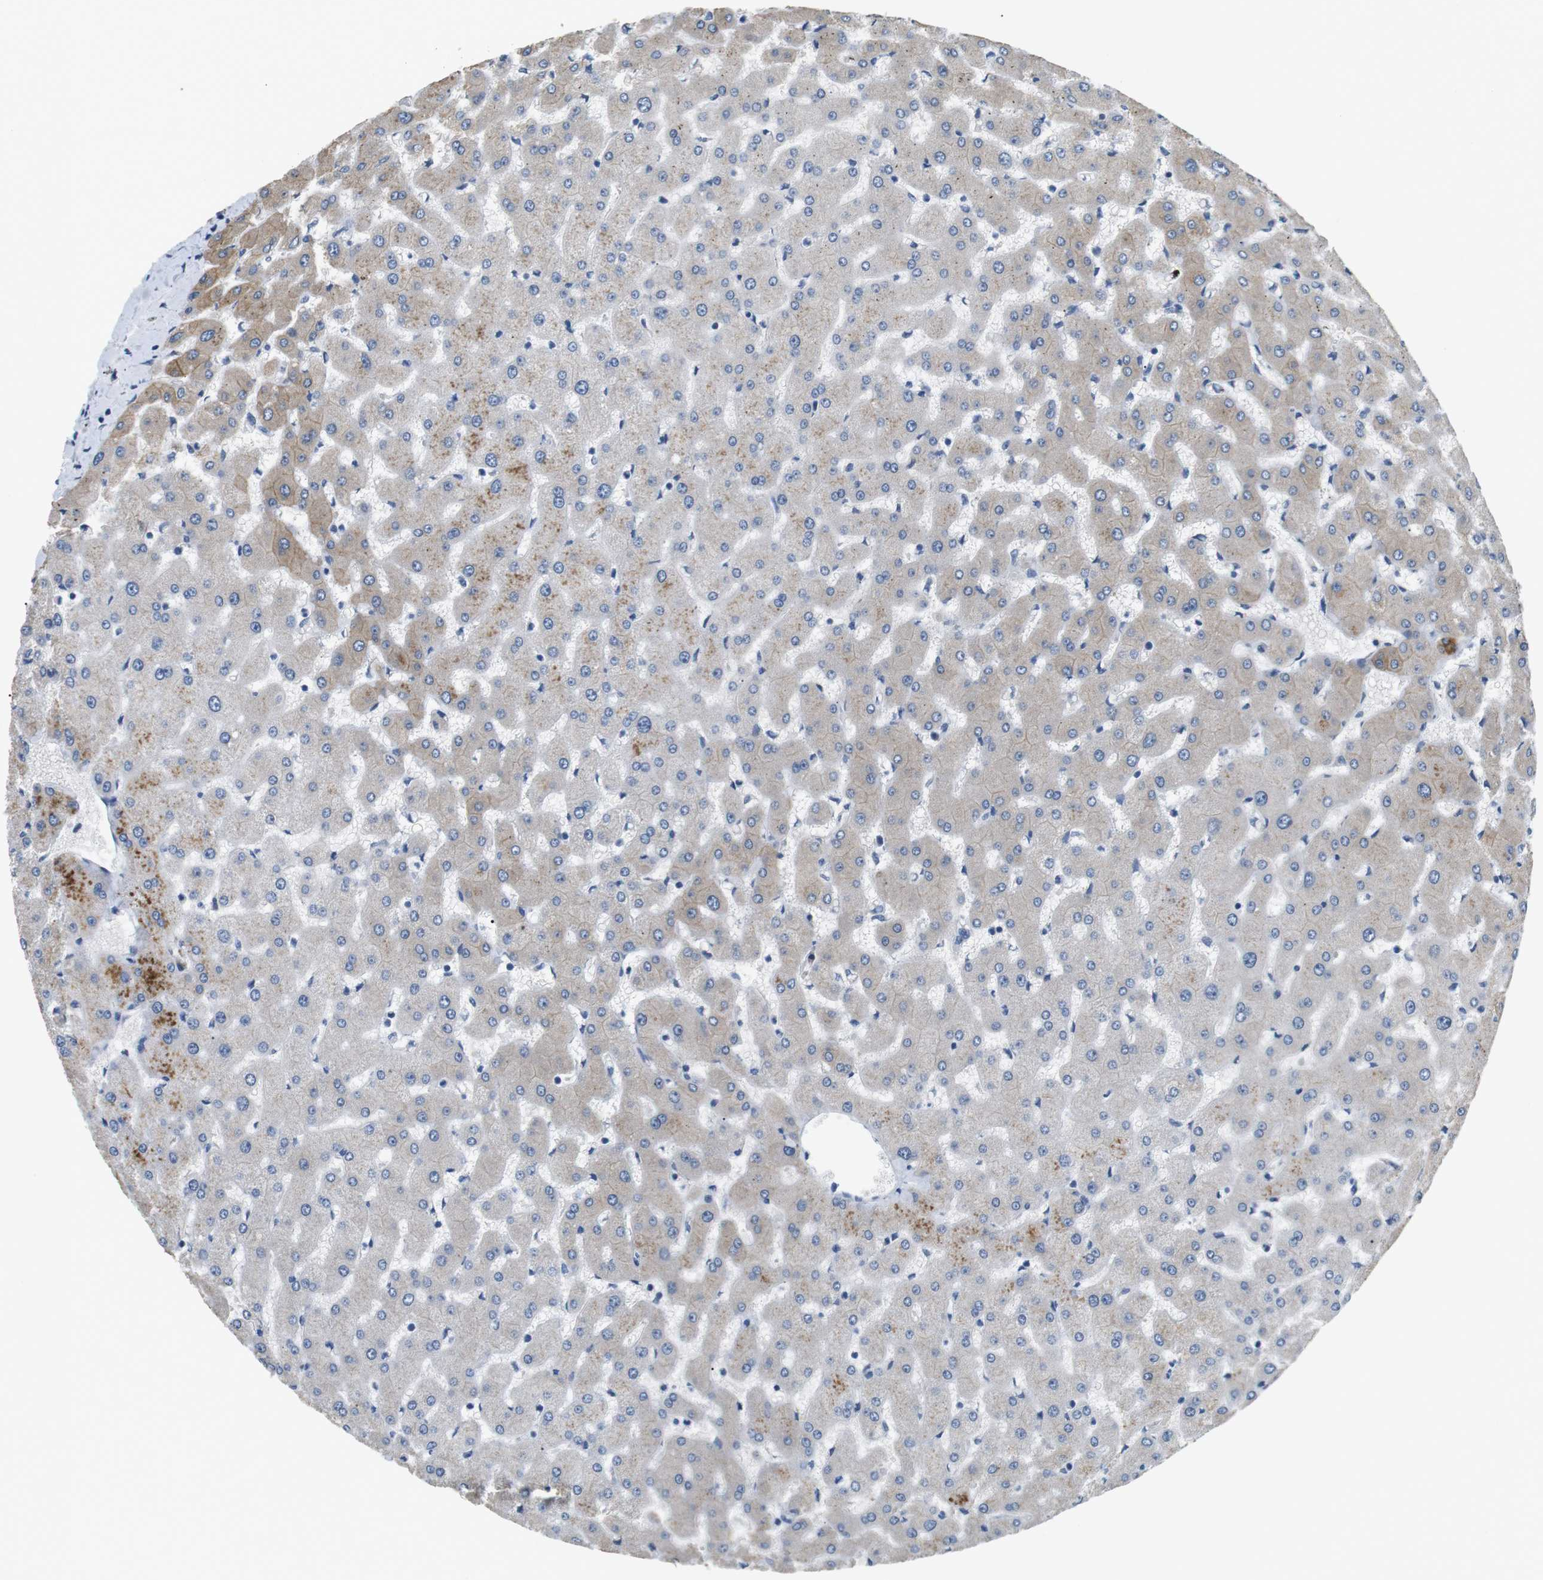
{"staining": {"intensity": "strong", "quantity": ">75%", "location": "cytoplasmic/membranous"}, "tissue": "liver", "cell_type": "Cholangiocytes", "image_type": "normal", "snomed": [{"axis": "morphology", "description": "Normal tissue, NOS"}, {"axis": "topography", "description": "Liver"}], "caption": "IHC of benign human liver demonstrates high levels of strong cytoplasmic/membranous positivity in about >75% of cholangiocytes. The protein is shown in brown color, while the nuclei are stained blue.", "gene": "UNC5CL", "patient": {"sex": "female", "age": 63}}